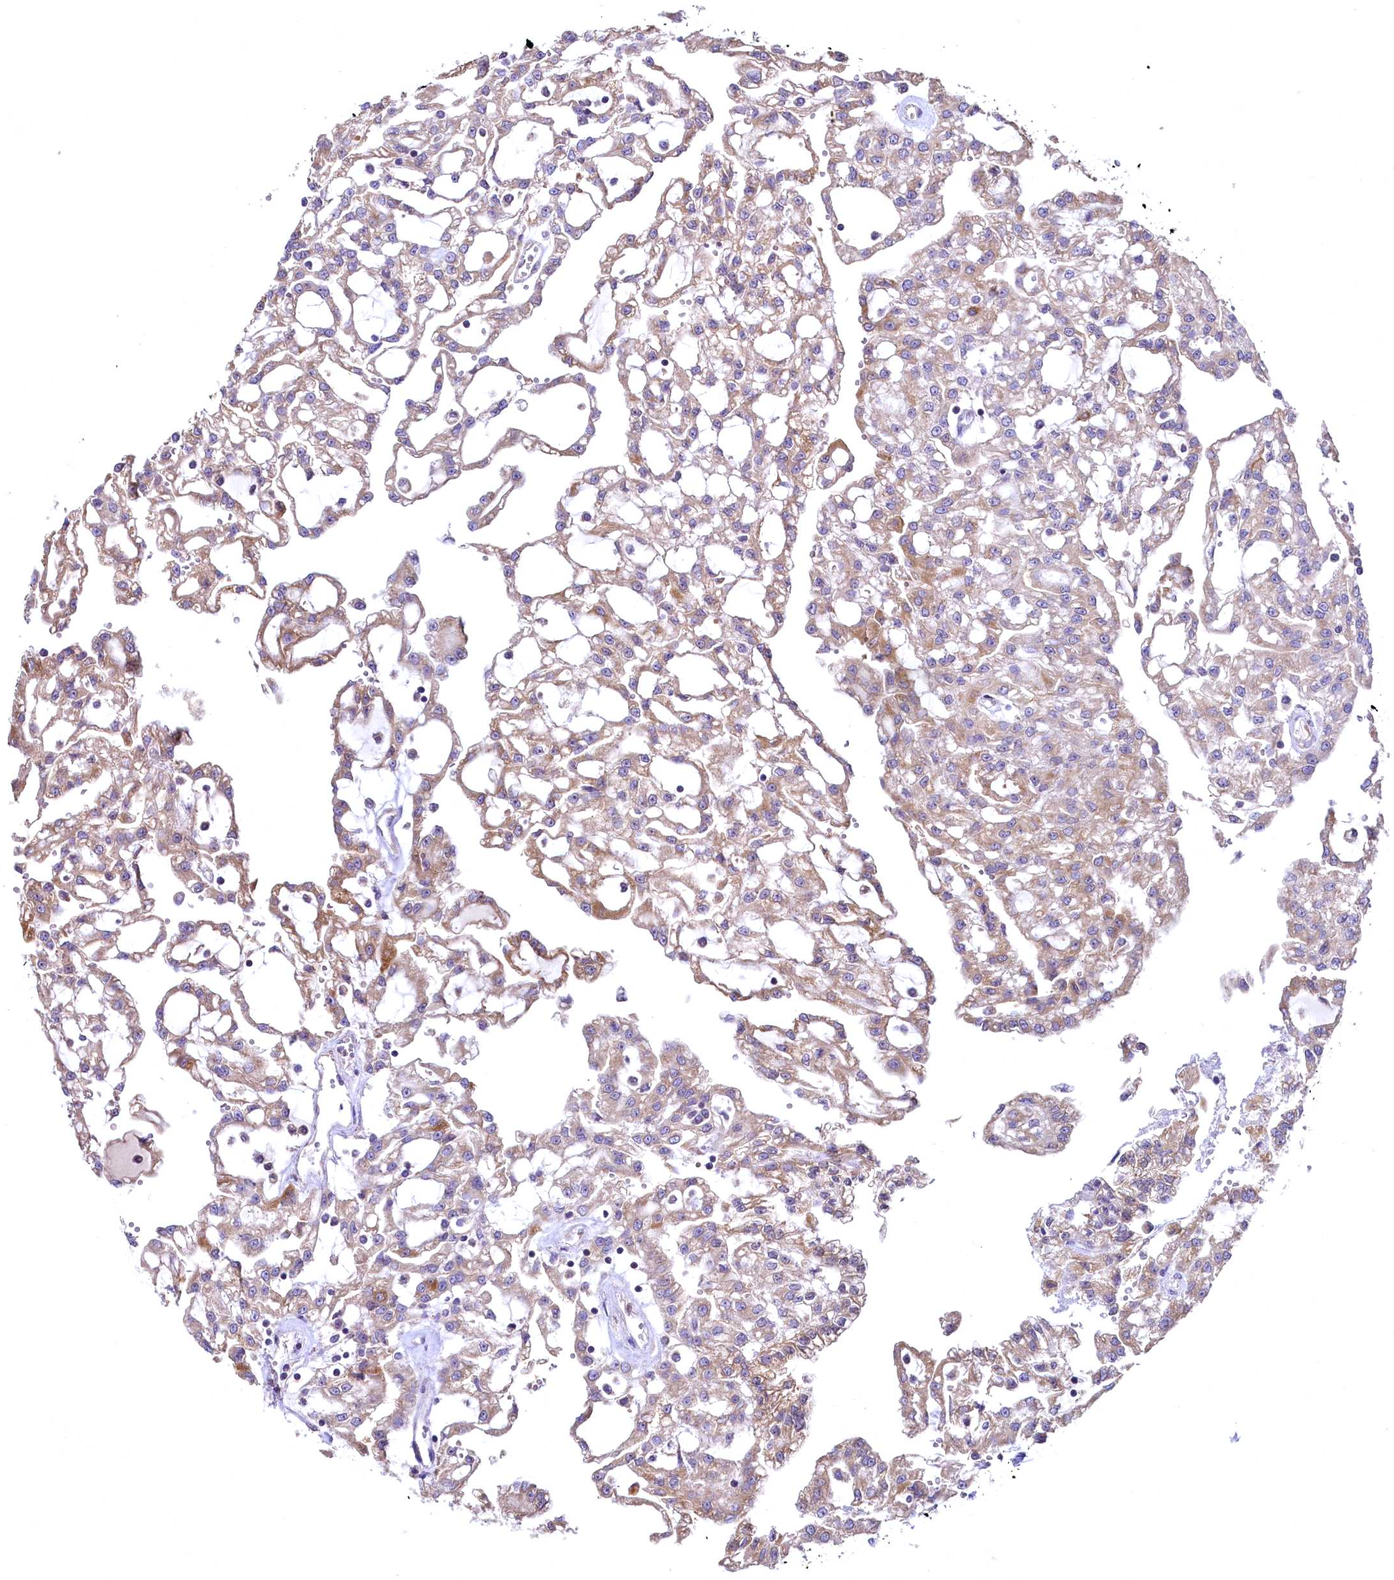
{"staining": {"intensity": "moderate", "quantity": ">75%", "location": "cytoplasmic/membranous"}, "tissue": "renal cancer", "cell_type": "Tumor cells", "image_type": "cancer", "snomed": [{"axis": "morphology", "description": "Adenocarcinoma, NOS"}, {"axis": "topography", "description": "Kidney"}], "caption": "A medium amount of moderate cytoplasmic/membranous staining is appreciated in approximately >75% of tumor cells in renal adenocarcinoma tissue. (DAB (3,3'-diaminobenzidine) IHC with brightfield microscopy, high magnification).", "gene": "MRPL57", "patient": {"sex": "male", "age": 63}}